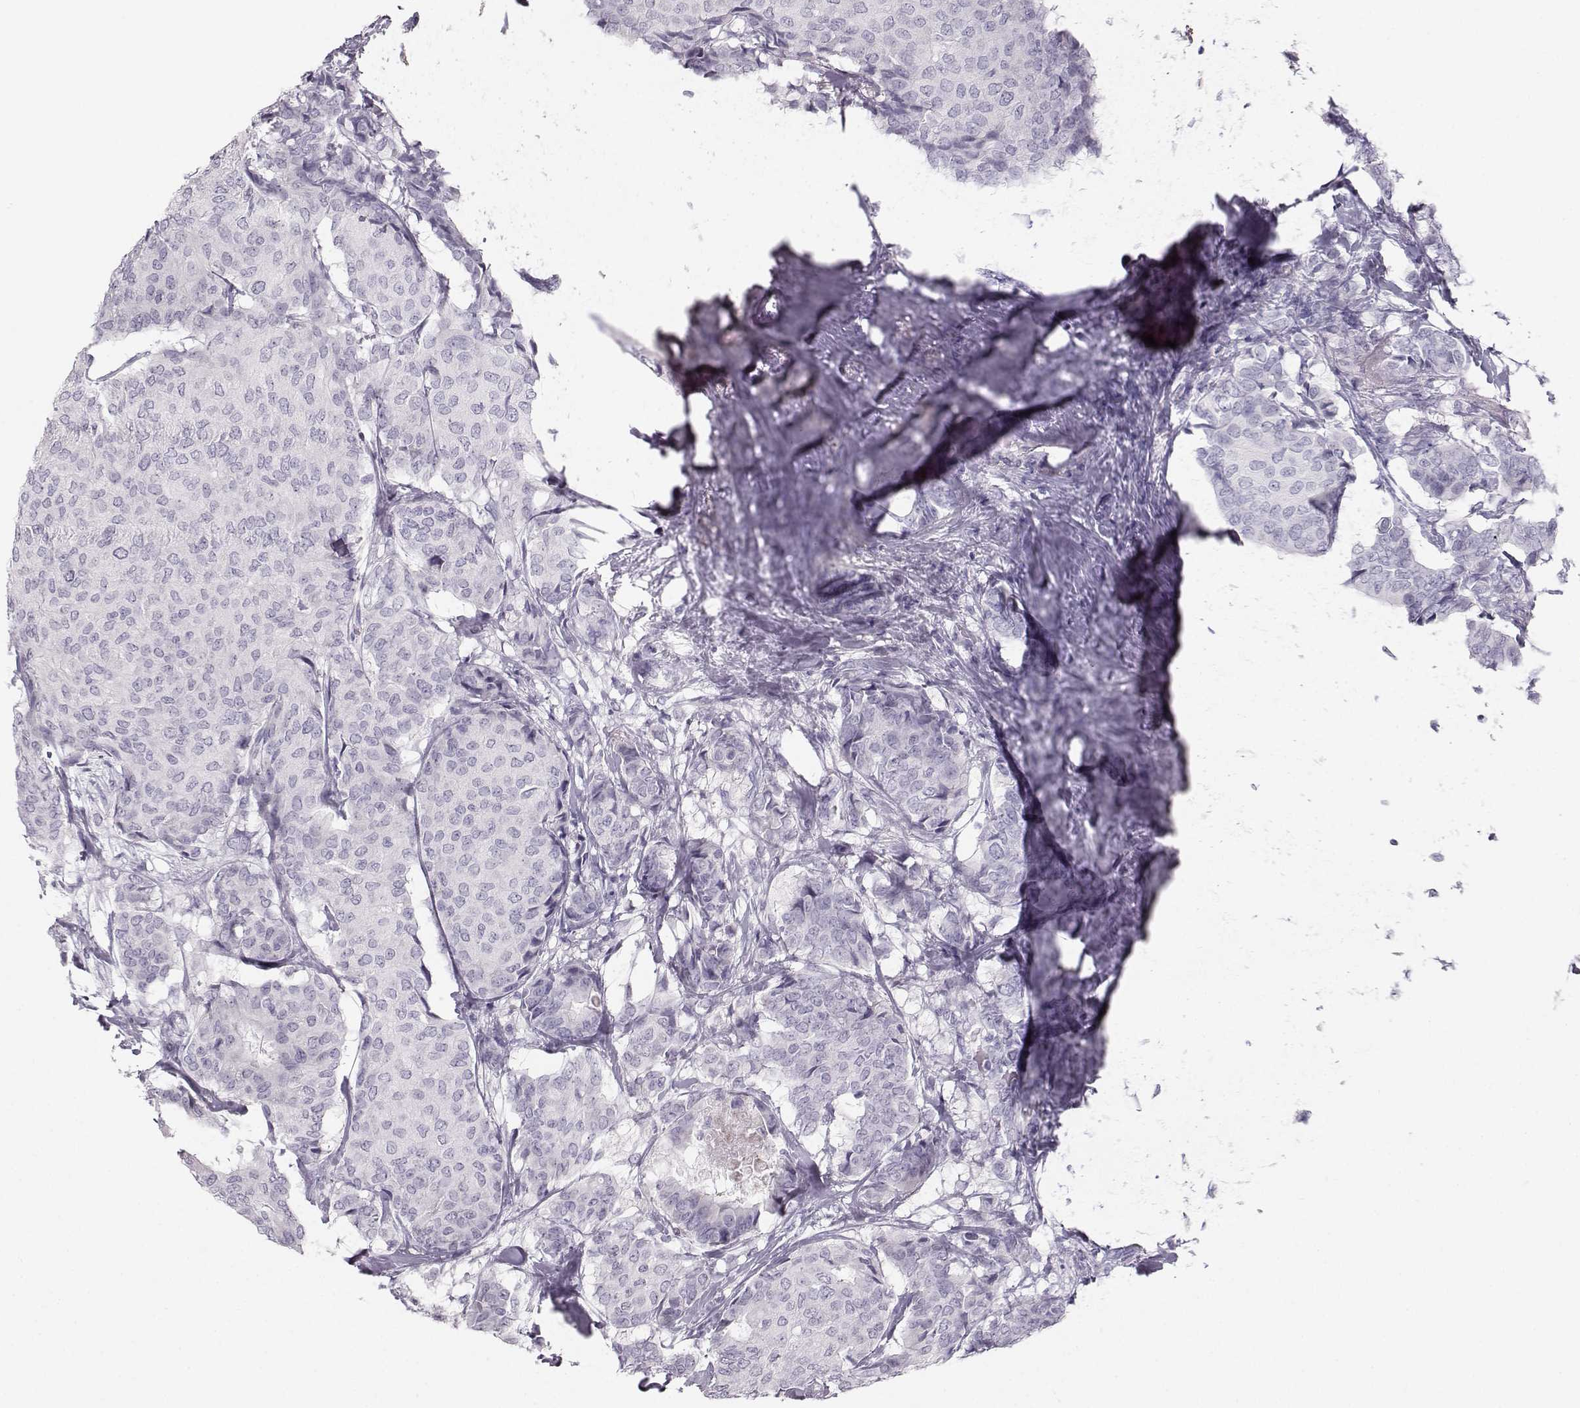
{"staining": {"intensity": "negative", "quantity": "none", "location": "none"}, "tissue": "breast cancer", "cell_type": "Tumor cells", "image_type": "cancer", "snomed": [{"axis": "morphology", "description": "Duct carcinoma"}, {"axis": "topography", "description": "Breast"}], "caption": "Histopathology image shows no significant protein expression in tumor cells of breast cancer.", "gene": "CASR", "patient": {"sex": "female", "age": 75}}